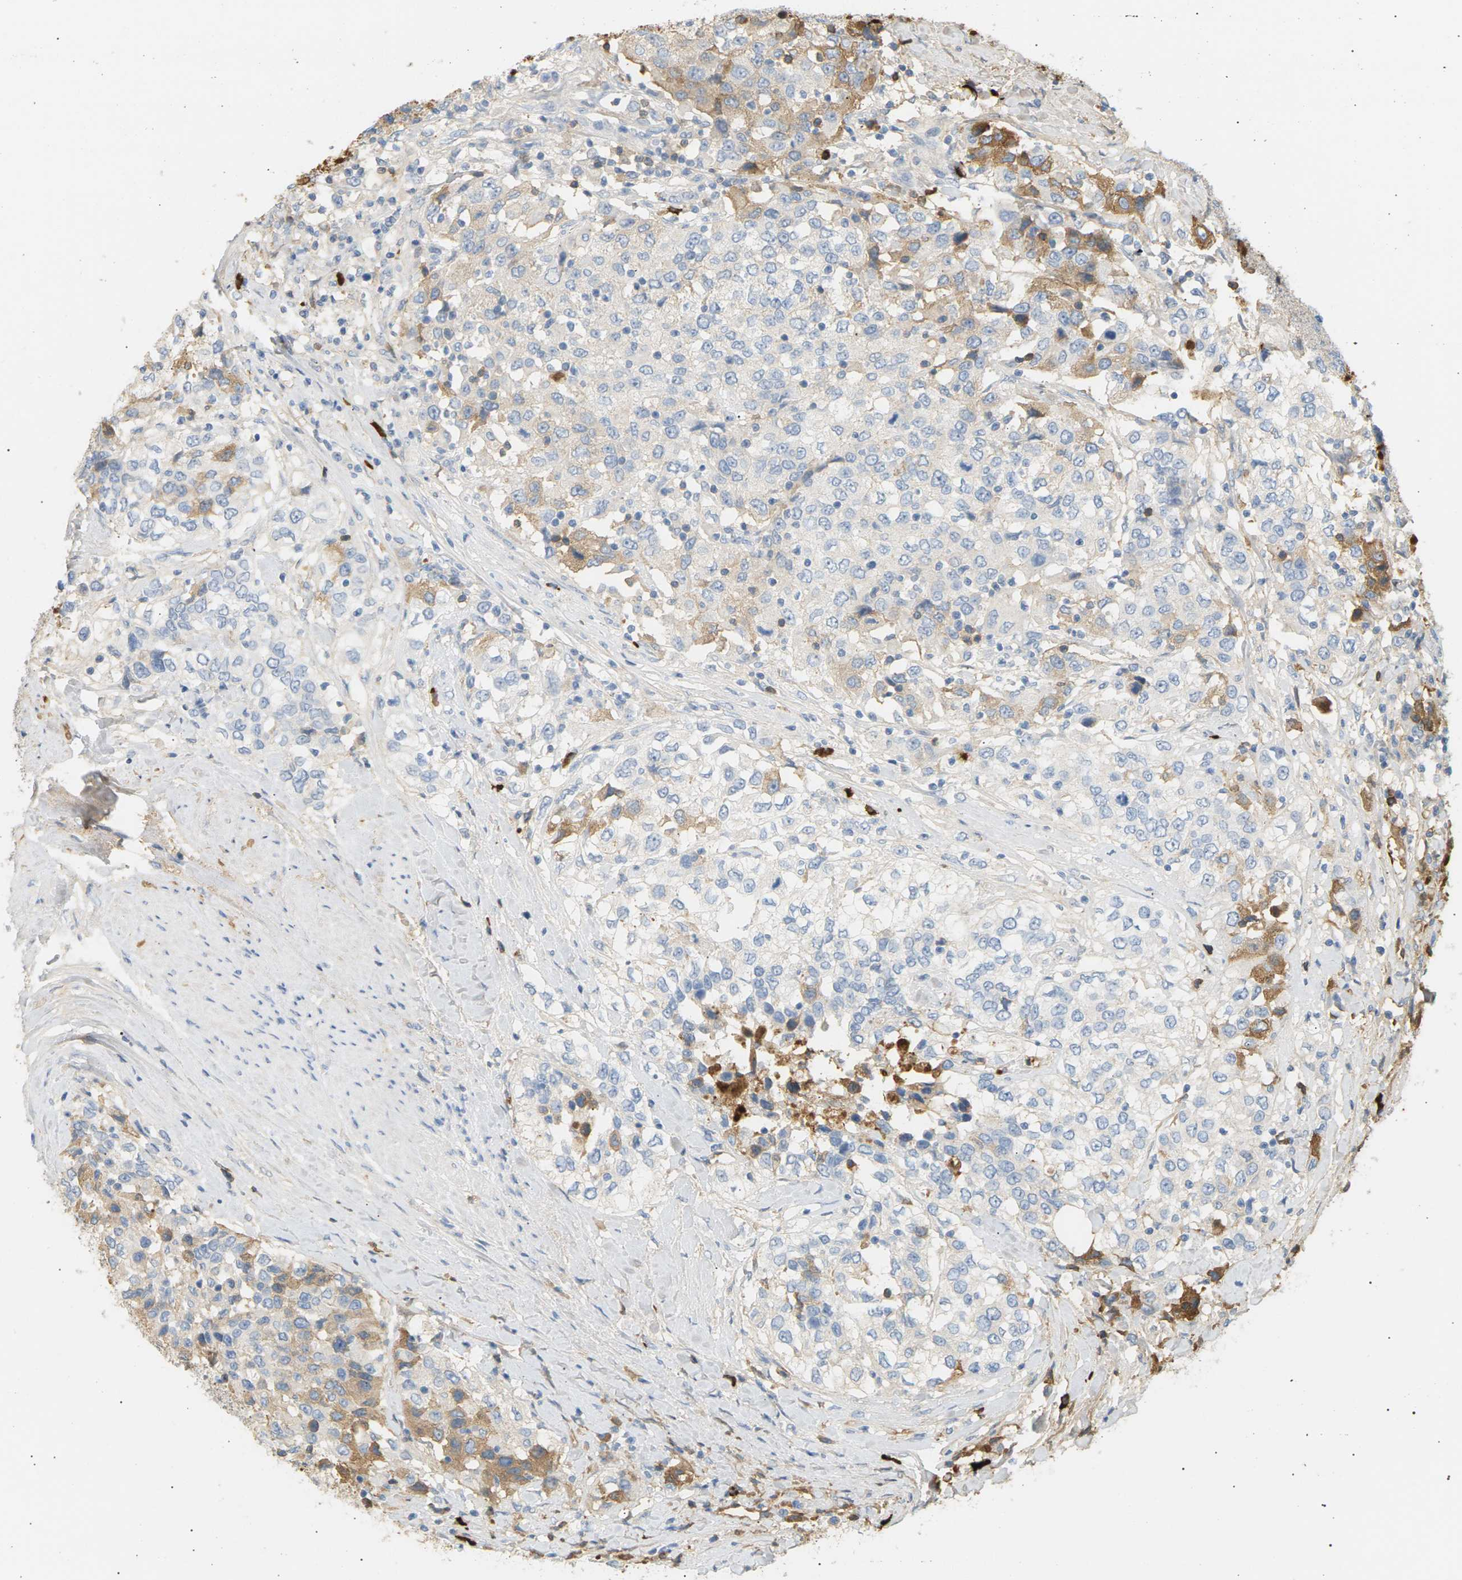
{"staining": {"intensity": "weak", "quantity": "<25%", "location": "cytoplasmic/membranous"}, "tissue": "urothelial cancer", "cell_type": "Tumor cells", "image_type": "cancer", "snomed": [{"axis": "morphology", "description": "Urothelial carcinoma, High grade"}, {"axis": "topography", "description": "Urinary bladder"}], "caption": "This is an immunohistochemistry photomicrograph of high-grade urothelial carcinoma. There is no expression in tumor cells.", "gene": "IGLC3", "patient": {"sex": "female", "age": 80}}